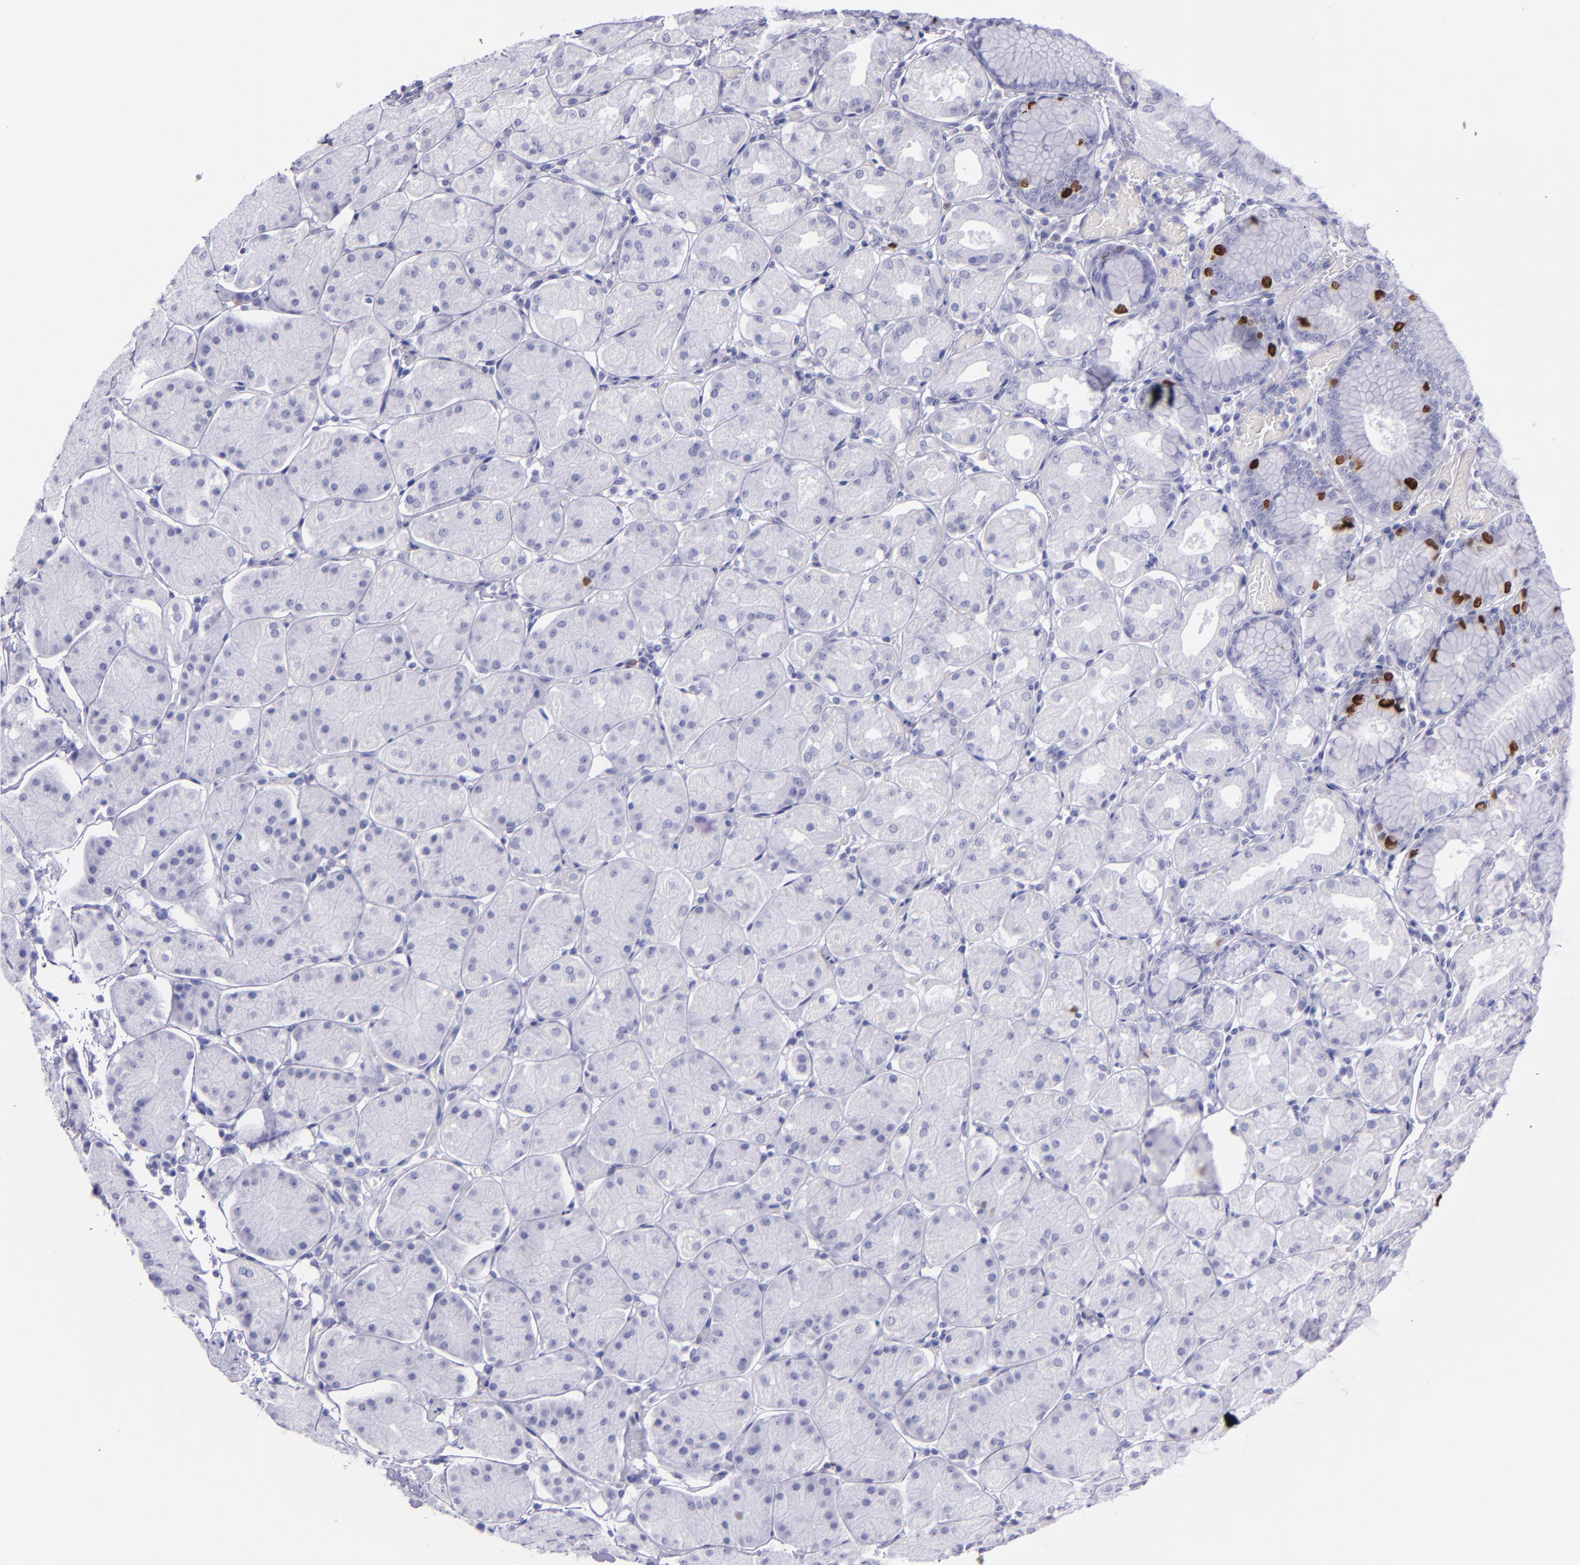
{"staining": {"intensity": "strong", "quantity": "<25%", "location": "nuclear"}, "tissue": "stomach", "cell_type": "Glandular cells", "image_type": "normal", "snomed": [{"axis": "morphology", "description": "Normal tissue, NOS"}, {"axis": "topography", "description": "Stomach, upper"}, {"axis": "topography", "description": "Stomach"}], "caption": "Benign stomach shows strong nuclear expression in about <25% of glandular cells.", "gene": "TOP2A", "patient": {"sex": "male", "age": 76}}